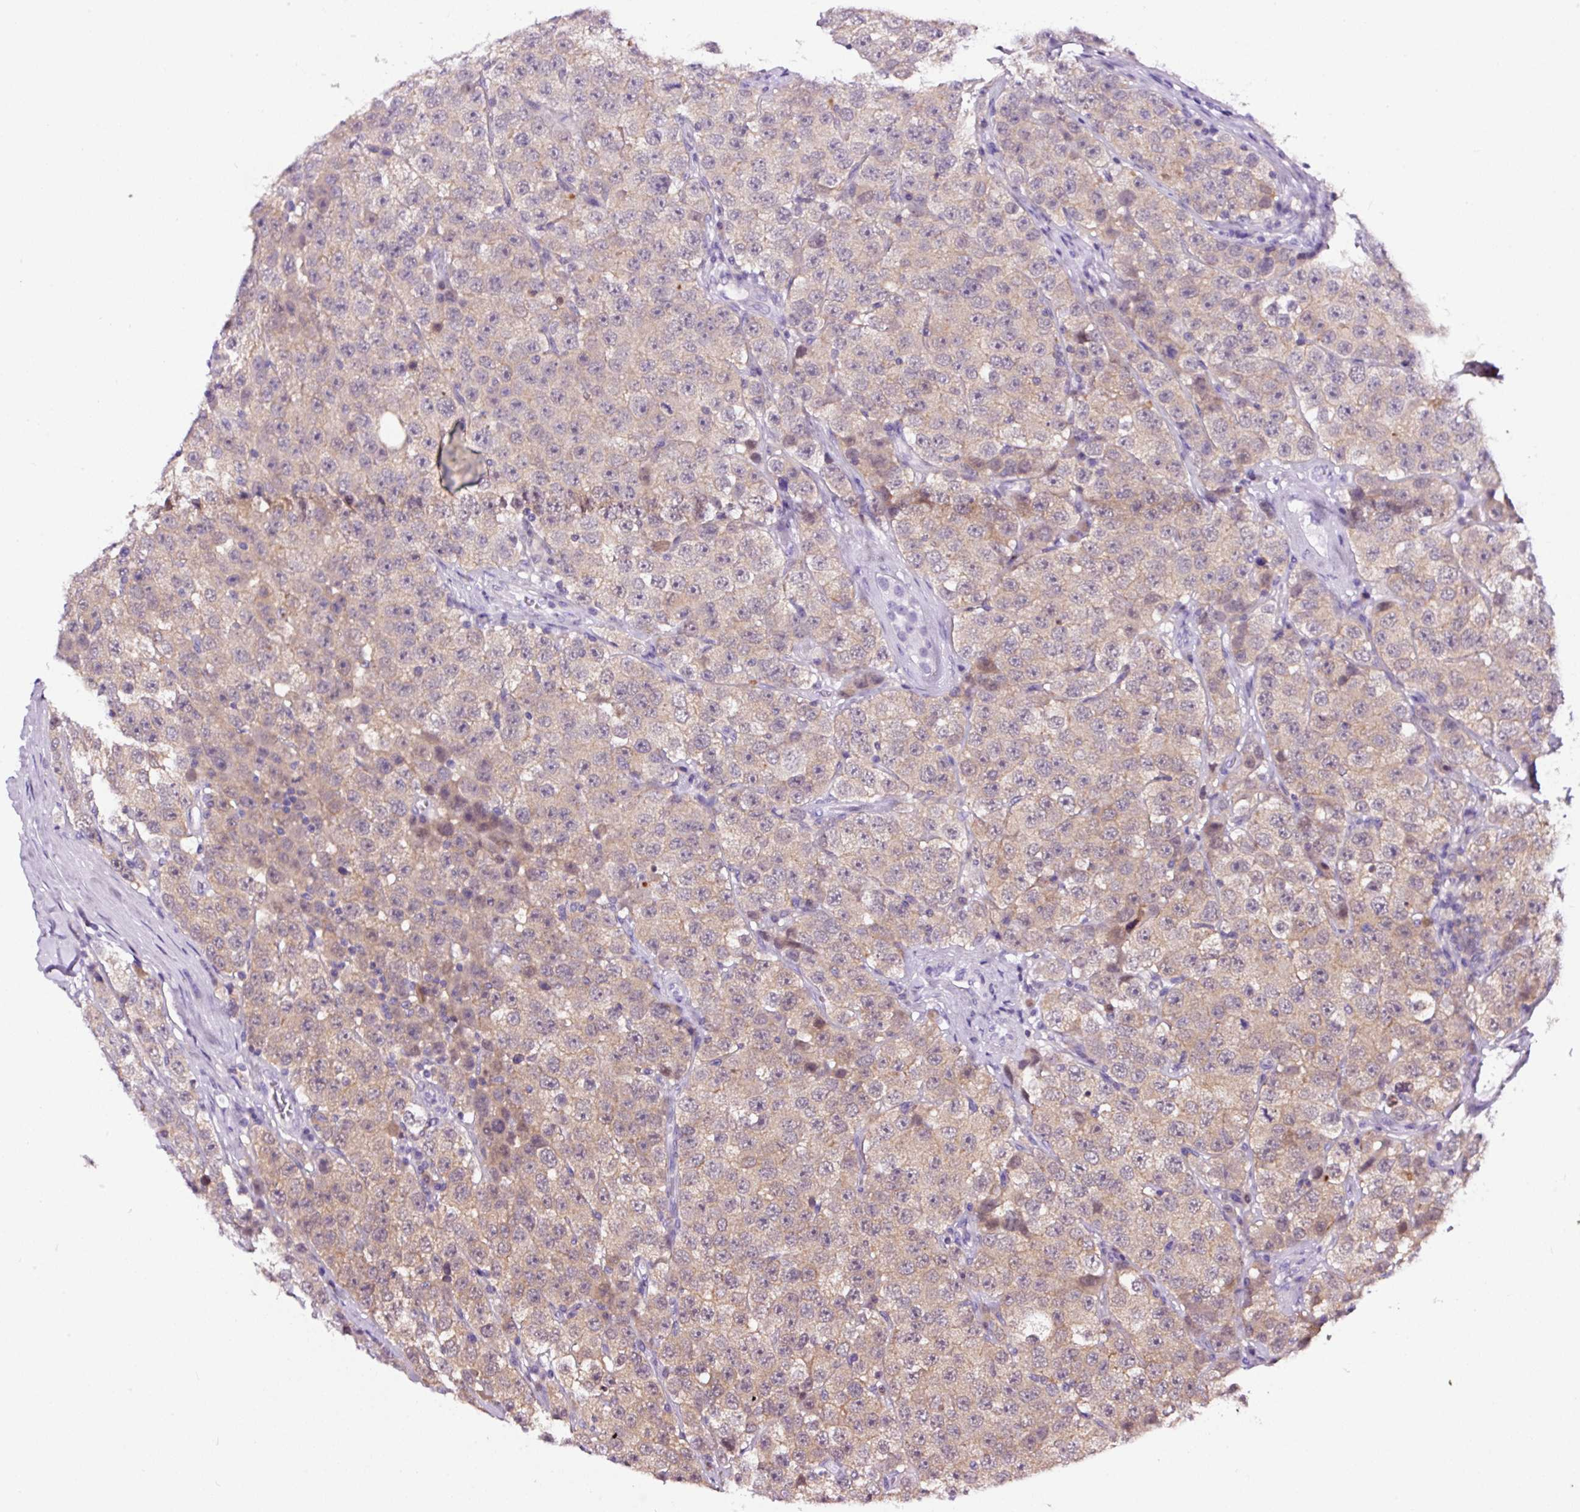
{"staining": {"intensity": "weak", "quantity": ">75%", "location": "cytoplasmic/membranous"}, "tissue": "testis cancer", "cell_type": "Tumor cells", "image_type": "cancer", "snomed": [{"axis": "morphology", "description": "Seminoma, NOS"}, {"axis": "topography", "description": "Testis"}], "caption": "Testis cancer (seminoma) tissue demonstrates weak cytoplasmic/membranous staining in approximately >75% of tumor cells", "gene": "TAFA3", "patient": {"sex": "male", "age": 28}}